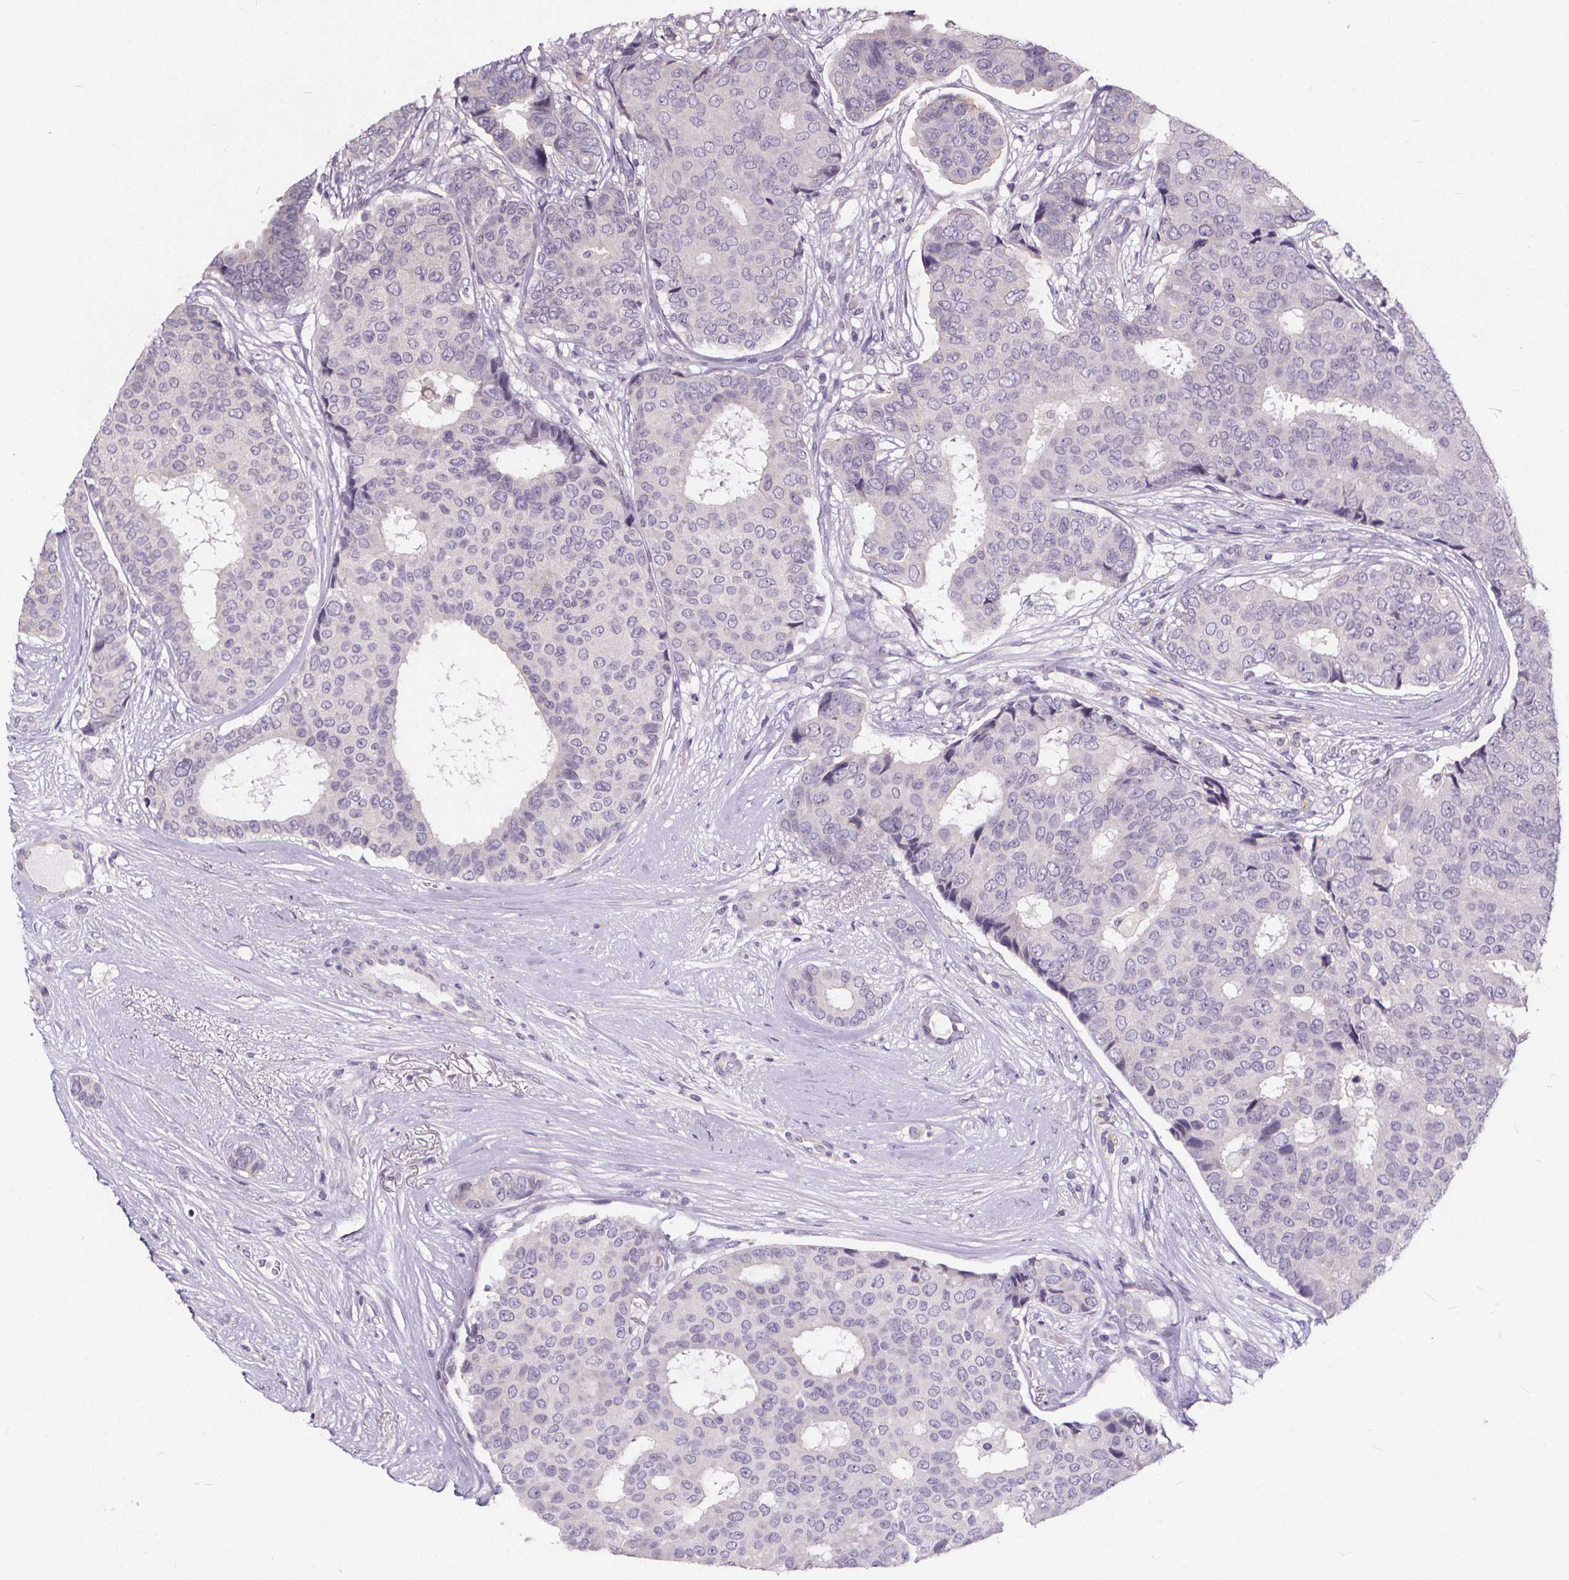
{"staining": {"intensity": "negative", "quantity": "none", "location": "none"}, "tissue": "breast cancer", "cell_type": "Tumor cells", "image_type": "cancer", "snomed": [{"axis": "morphology", "description": "Duct carcinoma"}, {"axis": "topography", "description": "Breast"}], "caption": "High magnification brightfield microscopy of breast intraductal carcinoma stained with DAB (3,3'-diaminobenzidine) (brown) and counterstained with hematoxylin (blue): tumor cells show no significant expression.", "gene": "ATP6V1D", "patient": {"sex": "female", "age": 75}}